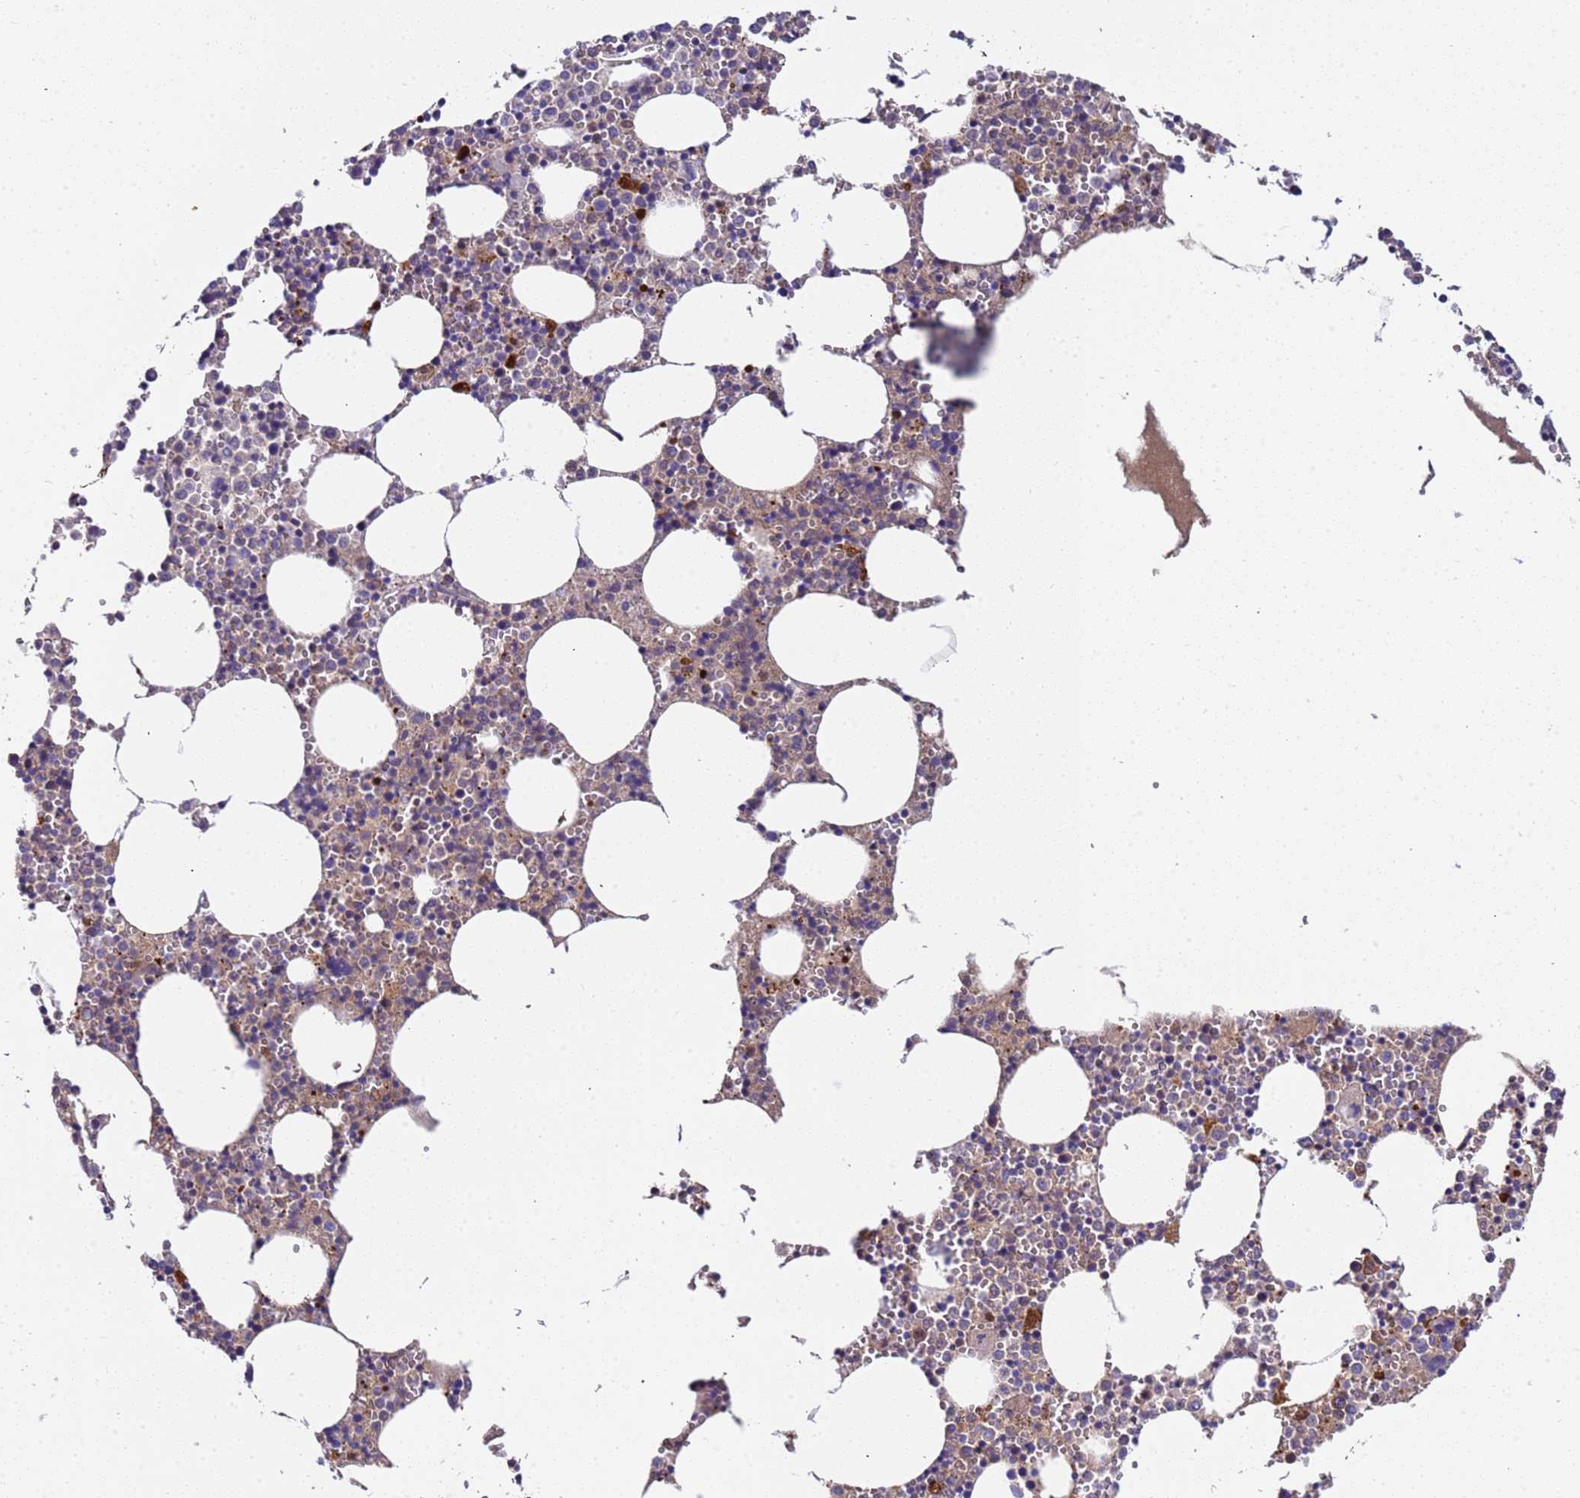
{"staining": {"intensity": "moderate", "quantity": "<25%", "location": "cytoplasmic/membranous"}, "tissue": "bone marrow", "cell_type": "Hematopoietic cells", "image_type": "normal", "snomed": [{"axis": "morphology", "description": "Normal tissue, NOS"}, {"axis": "topography", "description": "Bone marrow"}], "caption": "Protein analysis of benign bone marrow displays moderate cytoplasmic/membranous positivity in approximately <25% of hematopoietic cells. Immunohistochemistry (ihc) stains the protein in brown and the nuclei are stained blue.", "gene": "PAQR7", "patient": {"sex": "female", "age": 64}}